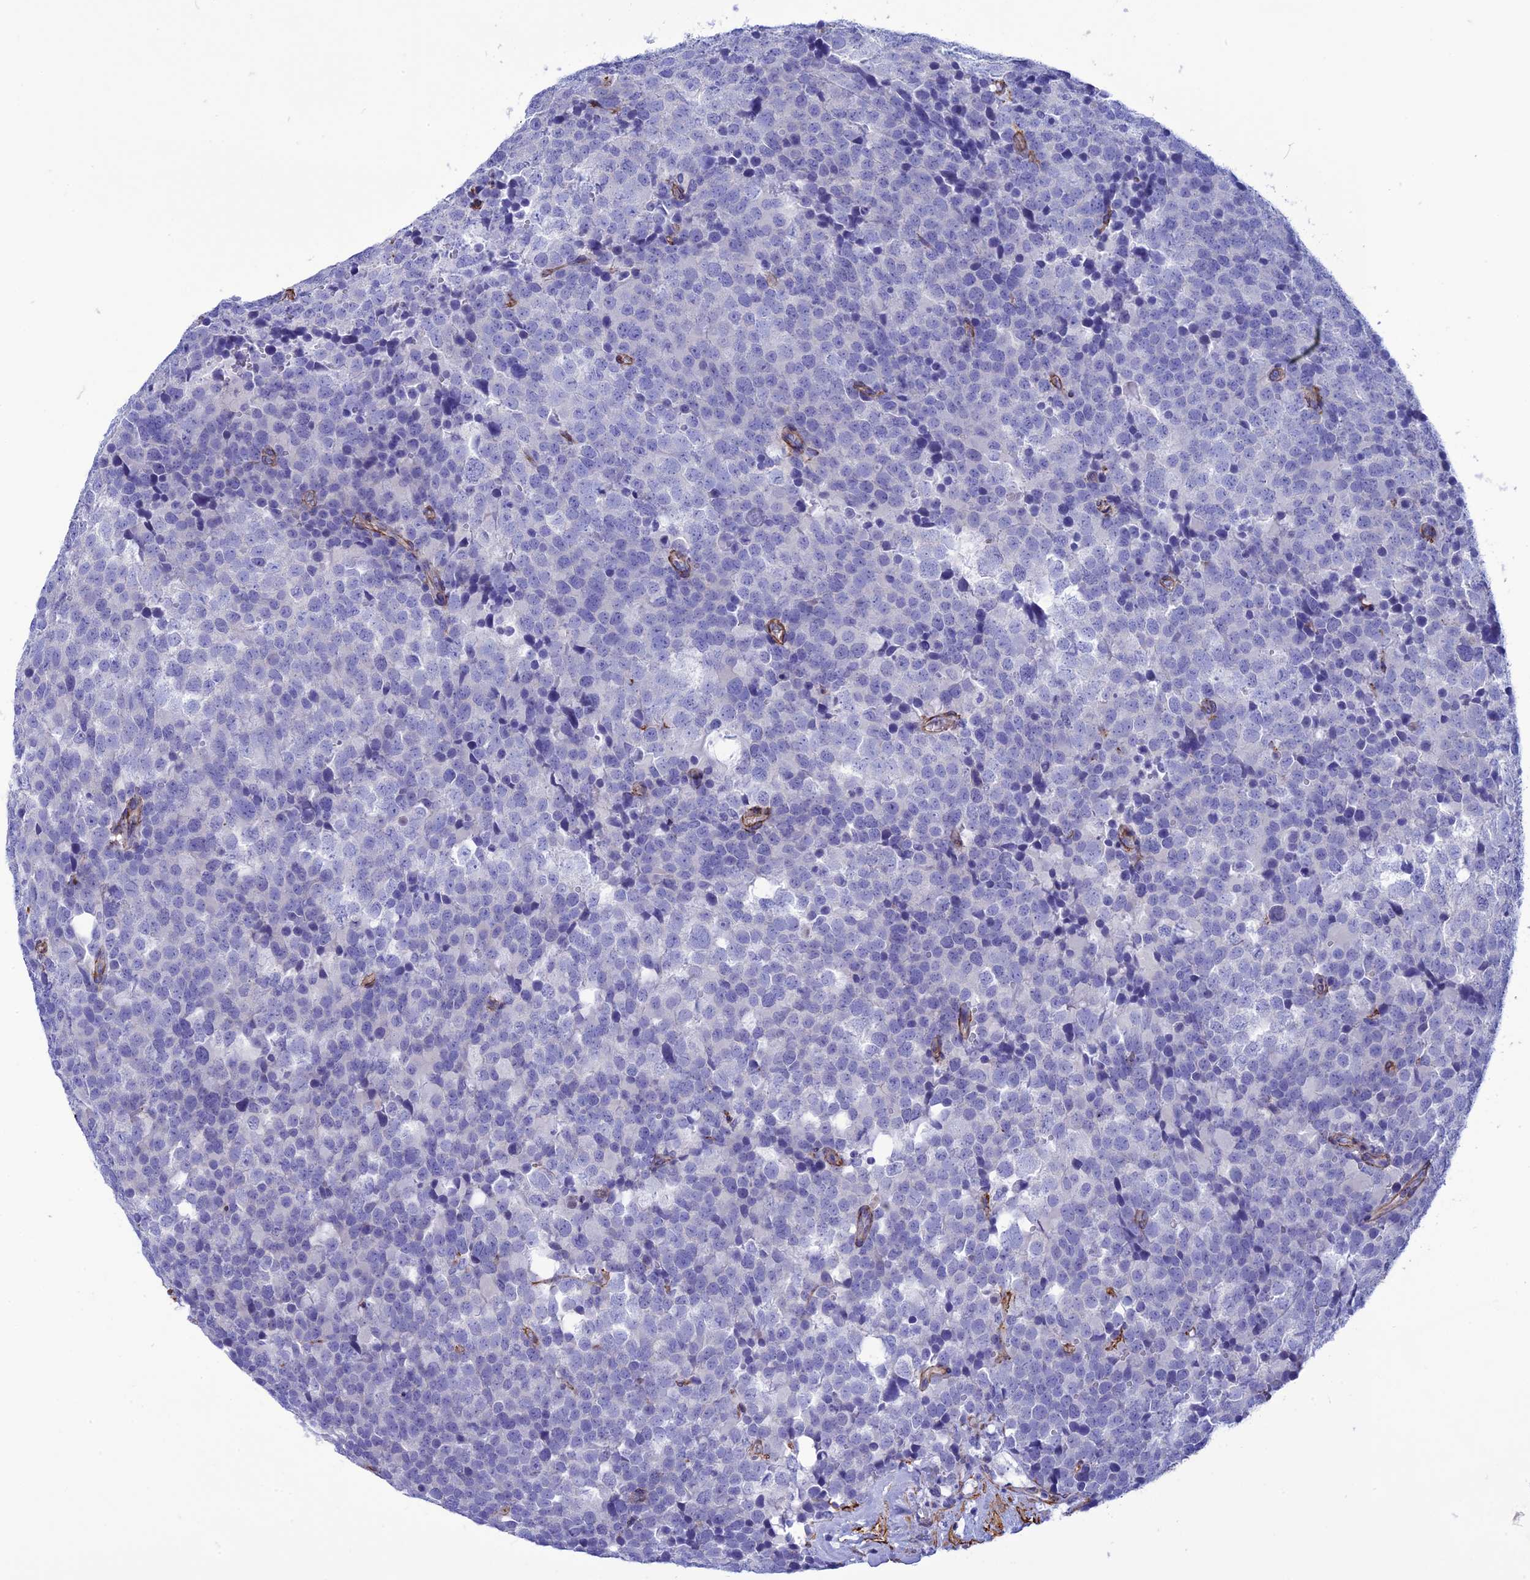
{"staining": {"intensity": "negative", "quantity": "none", "location": "none"}, "tissue": "testis cancer", "cell_type": "Tumor cells", "image_type": "cancer", "snomed": [{"axis": "morphology", "description": "Seminoma, NOS"}, {"axis": "topography", "description": "Testis"}], "caption": "Testis cancer was stained to show a protein in brown. There is no significant expression in tumor cells. Brightfield microscopy of IHC stained with DAB (3,3'-diaminobenzidine) (brown) and hematoxylin (blue), captured at high magnification.", "gene": "NKD1", "patient": {"sex": "male", "age": 71}}